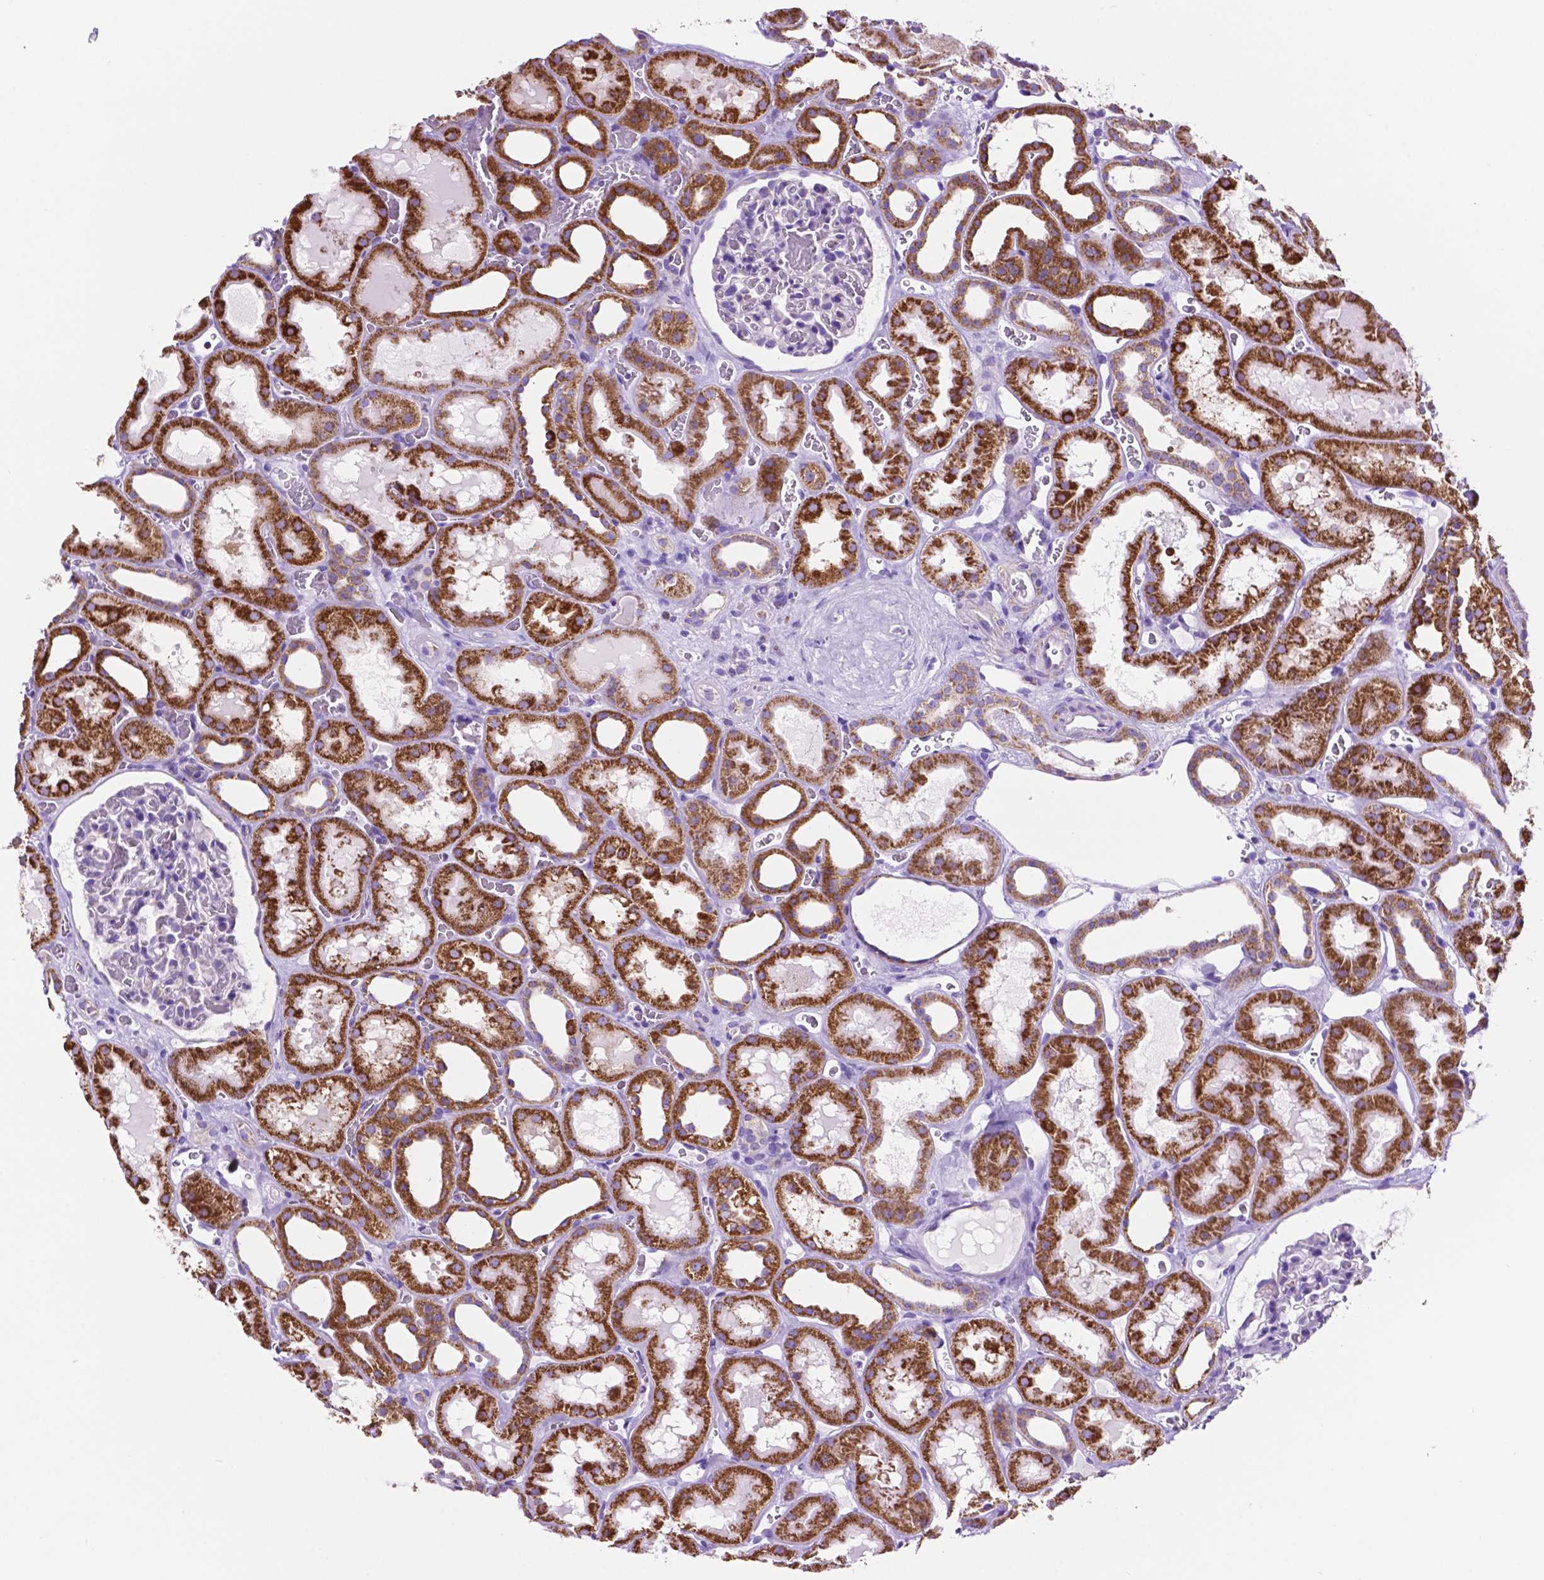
{"staining": {"intensity": "negative", "quantity": "none", "location": "none"}, "tissue": "kidney", "cell_type": "Cells in glomeruli", "image_type": "normal", "snomed": [{"axis": "morphology", "description": "Normal tissue, NOS"}, {"axis": "topography", "description": "Kidney"}], "caption": "The image displays no significant expression in cells in glomeruli of kidney. (Stains: DAB (3,3'-diaminobenzidine) immunohistochemistry with hematoxylin counter stain, Microscopy: brightfield microscopy at high magnification).", "gene": "GDPD5", "patient": {"sex": "female", "age": 41}}